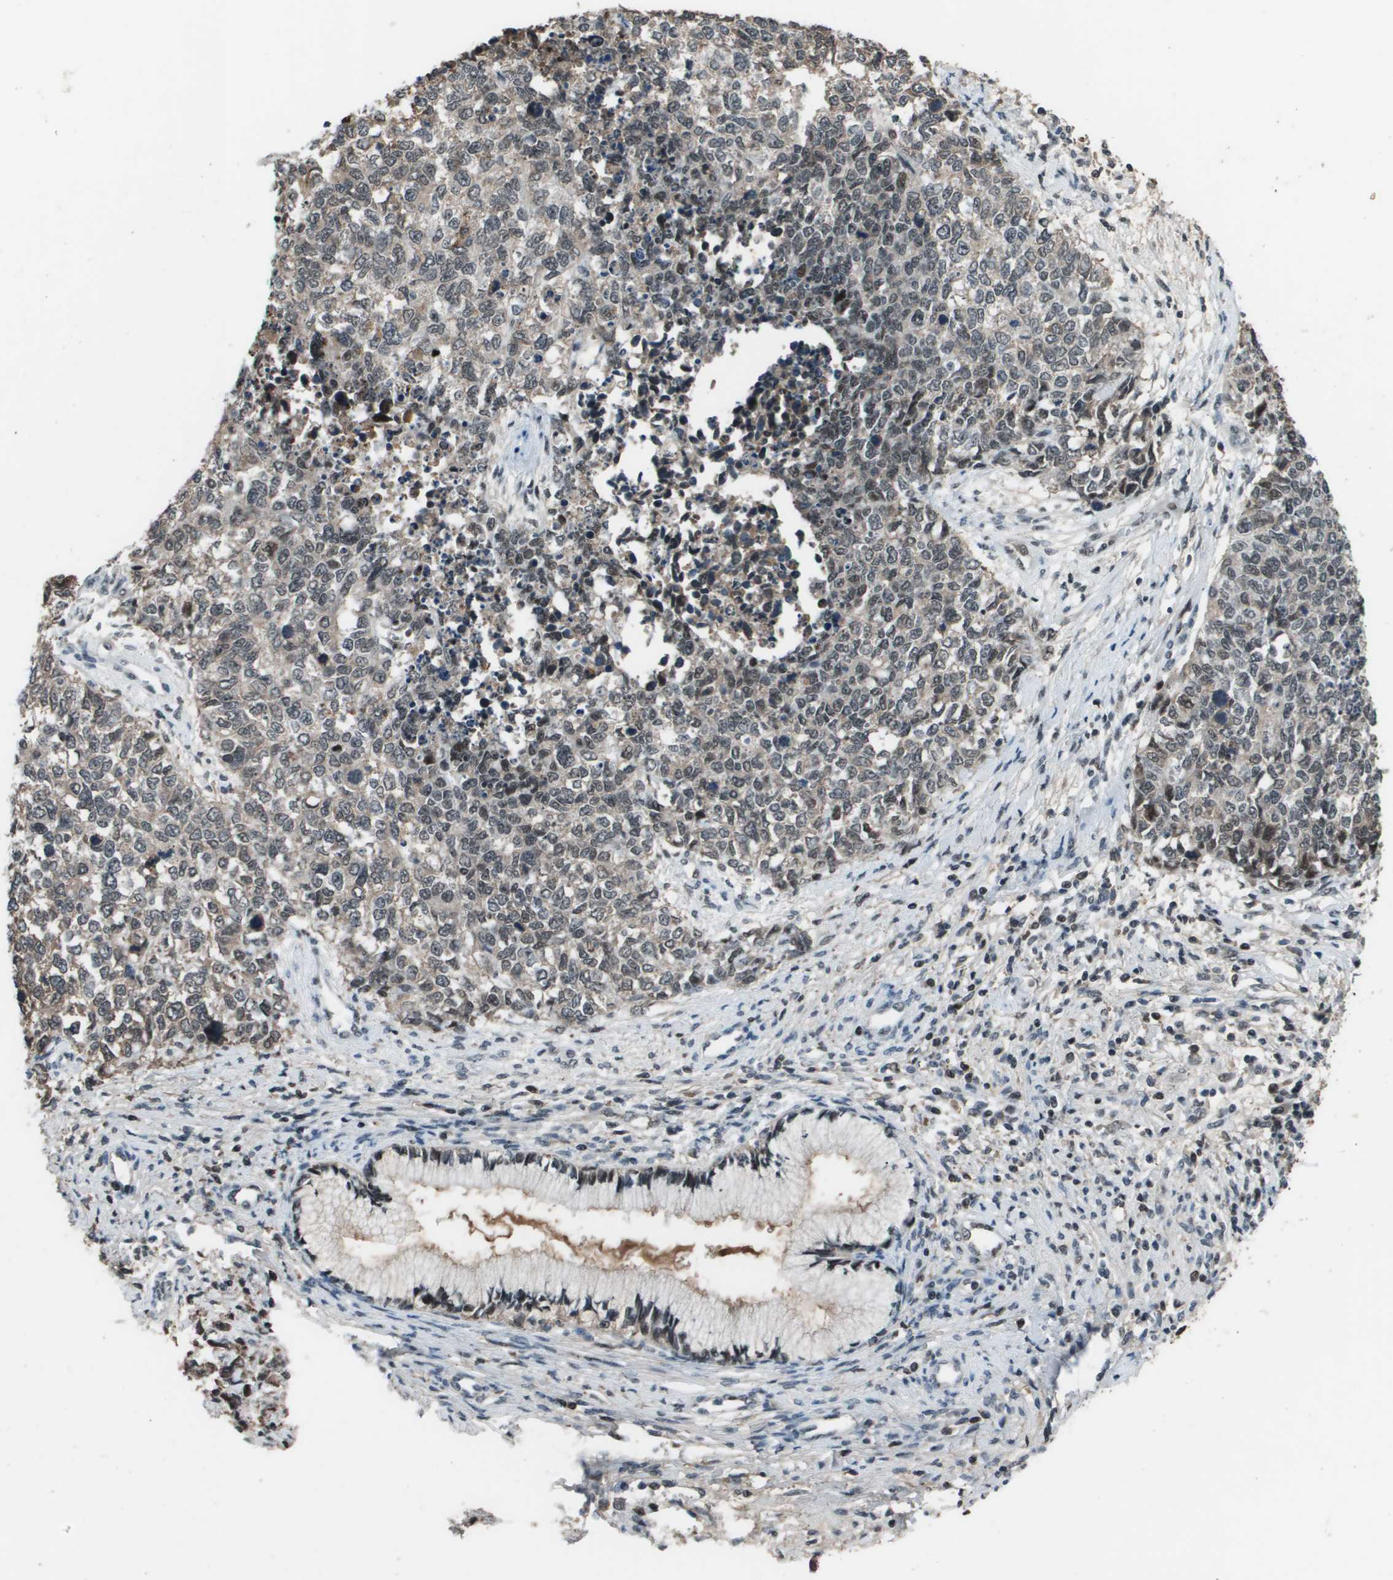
{"staining": {"intensity": "weak", "quantity": "25%-75%", "location": "nuclear"}, "tissue": "cervical cancer", "cell_type": "Tumor cells", "image_type": "cancer", "snomed": [{"axis": "morphology", "description": "Squamous cell carcinoma, NOS"}, {"axis": "topography", "description": "Cervix"}], "caption": "Squamous cell carcinoma (cervical) stained for a protein (brown) exhibits weak nuclear positive expression in approximately 25%-75% of tumor cells.", "gene": "THRAP3", "patient": {"sex": "female", "age": 63}}